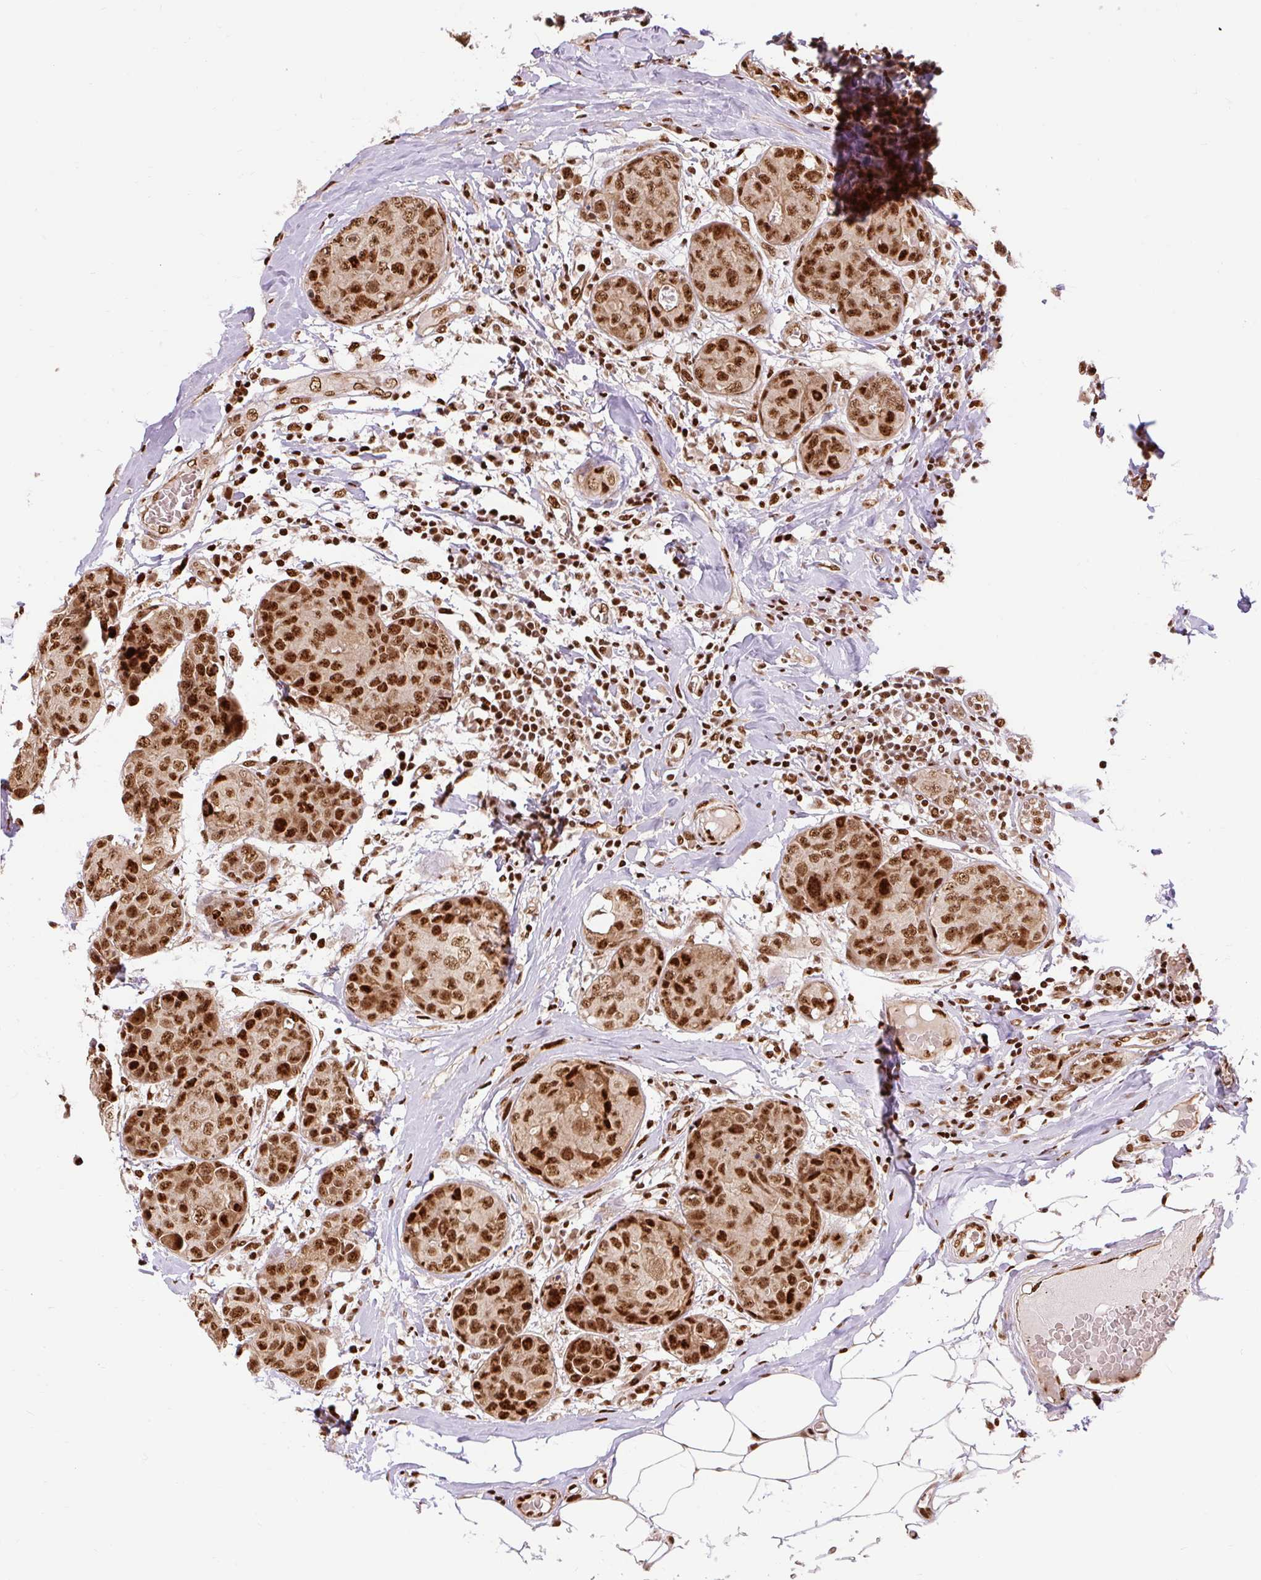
{"staining": {"intensity": "strong", "quantity": ">75%", "location": "nuclear"}, "tissue": "breast cancer", "cell_type": "Tumor cells", "image_type": "cancer", "snomed": [{"axis": "morphology", "description": "Duct carcinoma"}, {"axis": "topography", "description": "Breast"}], "caption": "This is an image of immunohistochemistry staining of breast intraductal carcinoma, which shows strong staining in the nuclear of tumor cells.", "gene": "MECOM", "patient": {"sex": "female", "age": 43}}